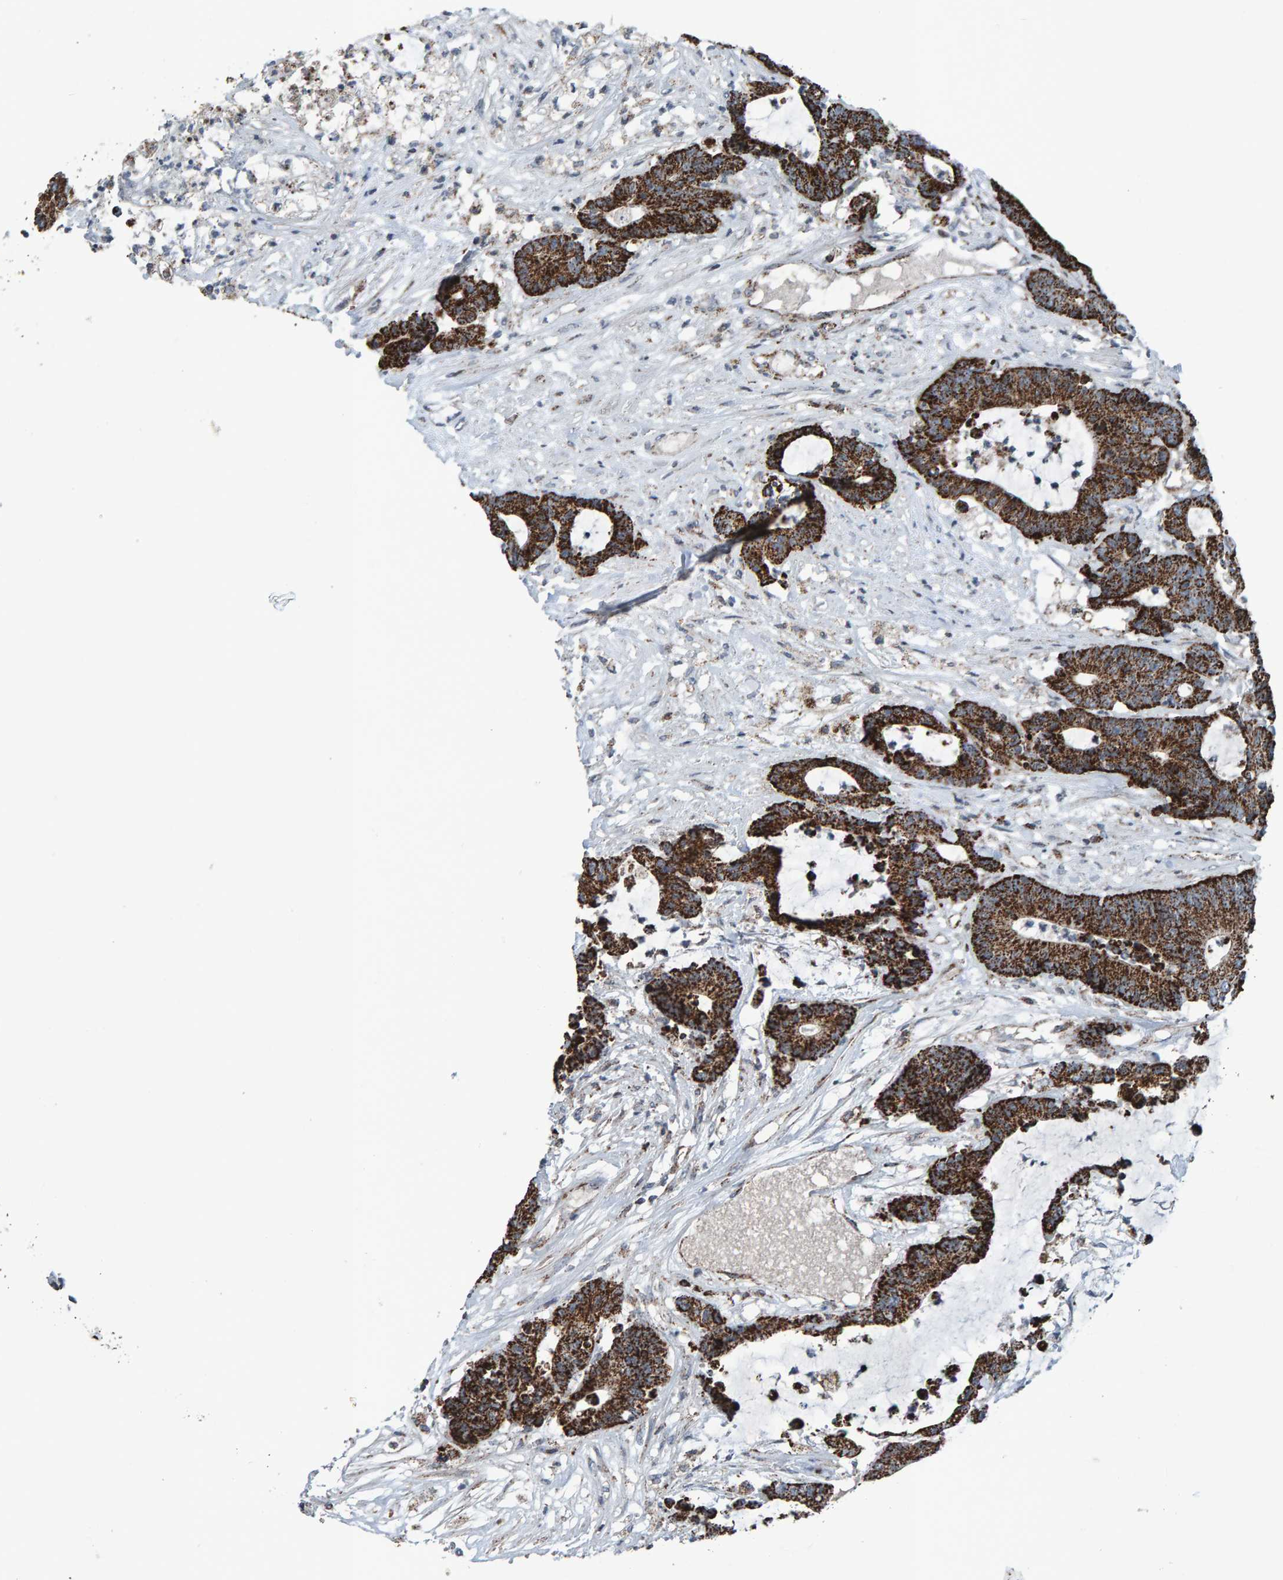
{"staining": {"intensity": "strong", "quantity": ">75%", "location": "cytoplasmic/membranous"}, "tissue": "colorectal cancer", "cell_type": "Tumor cells", "image_type": "cancer", "snomed": [{"axis": "morphology", "description": "Adenocarcinoma, NOS"}, {"axis": "topography", "description": "Colon"}], "caption": "Colorectal adenocarcinoma stained with a brown dye demonstrates strong cytoplasmic/membranous positive expression in about >75% of tumor cells.", "gene": "ZNF48", "patient": {"sex": "female", "age": 84}}